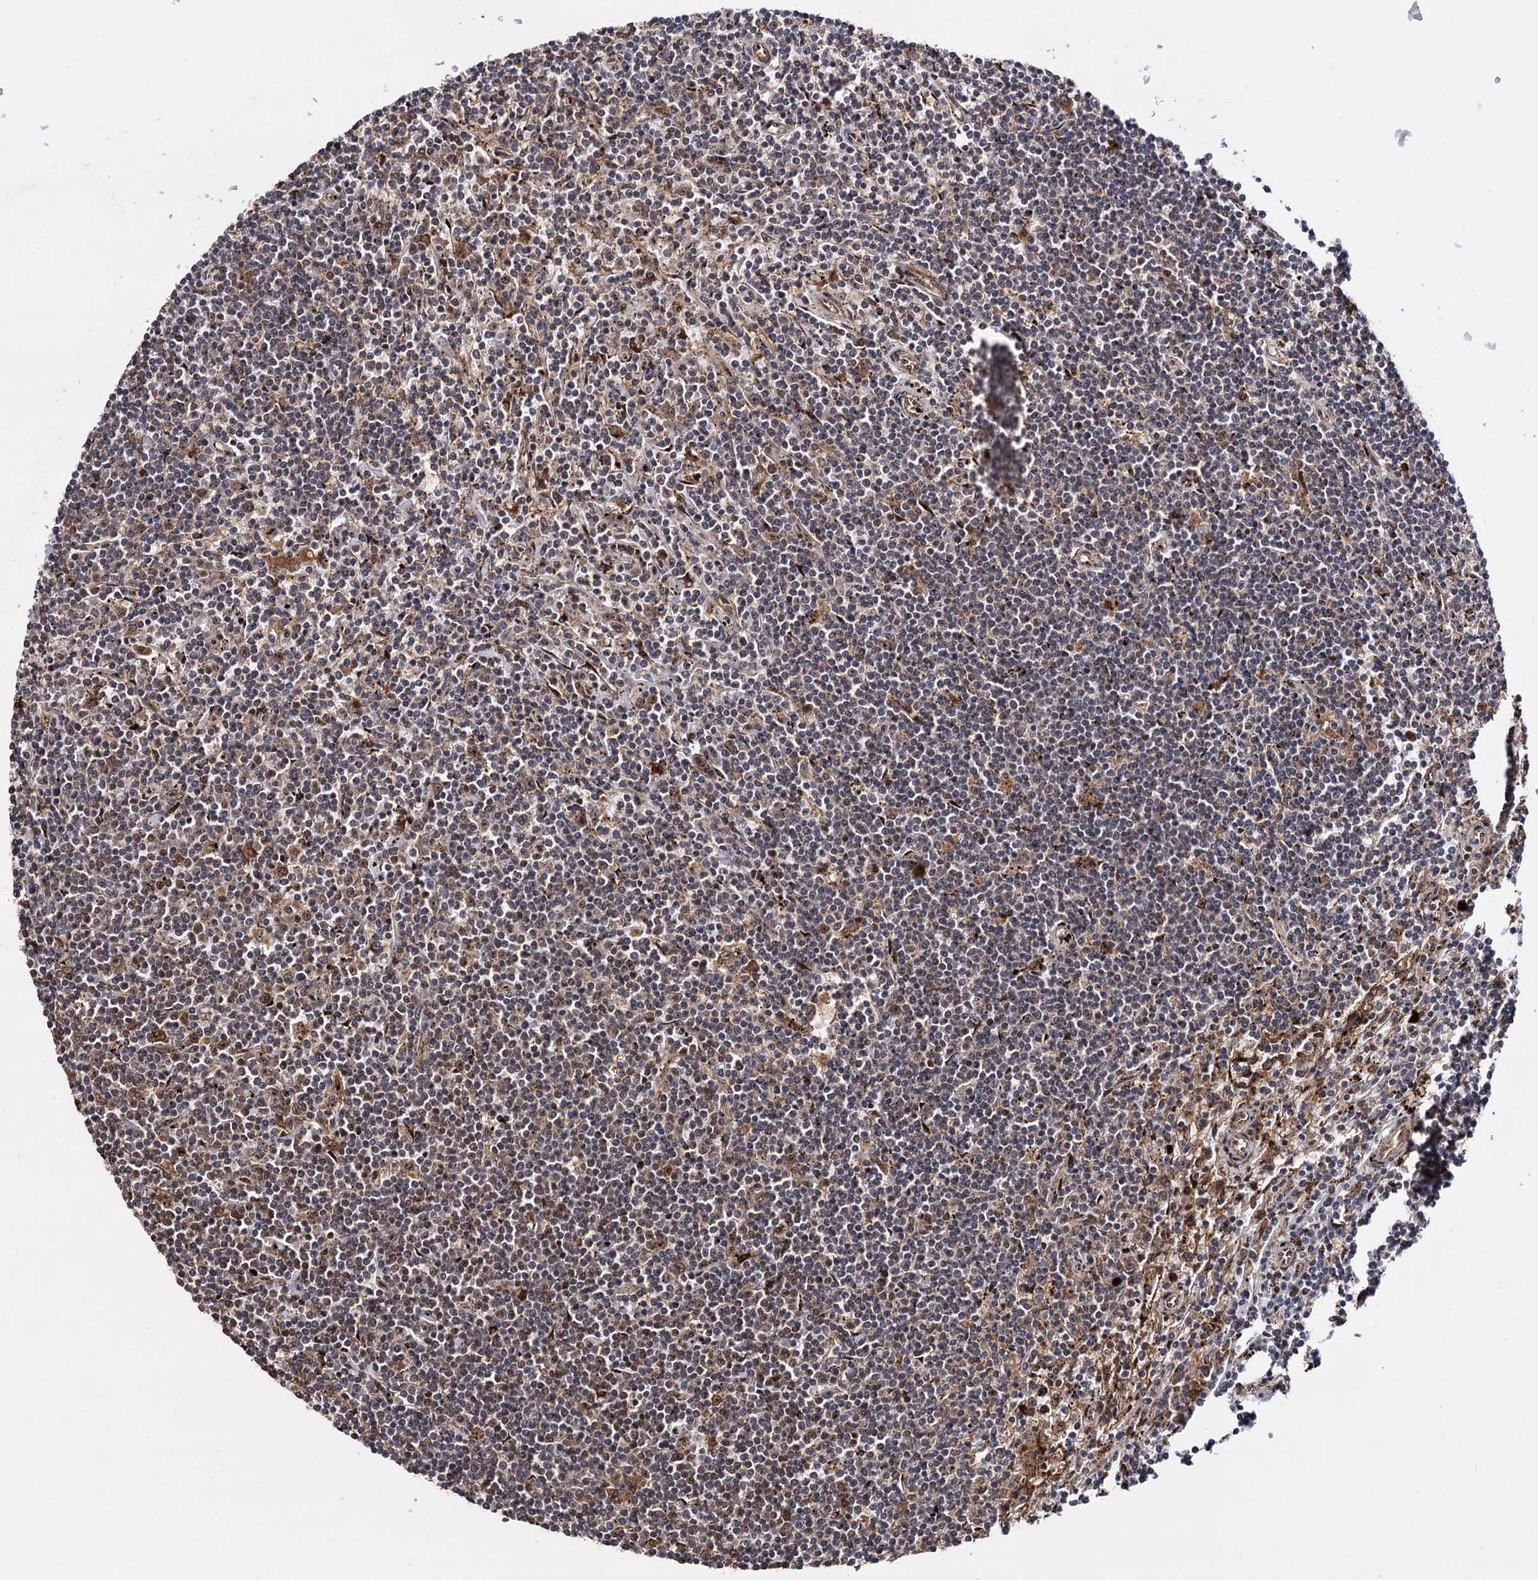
{"staining": {"intensity": "moderate", "quantity": "<25%", "location": "nuclear"}, "tissue": "lymphoma", "cell_type": "Tumor cells", "image_type": "cancer", "snomed": [{"axis": "morphology", "description": "Malignant lymphoma, non-Hodgkin's type, Low grade"}, {"axis": "topography", "description": "Spleen"}], "caption": "Immunohistochemistry (IHC) of malignant lymphoma, non-Hodgkin's type (low-grade) demonstrates low levels of moderate nuclear positivity in approximately <25% of tumor cells.", "gene": "PIGB", "patient": {"sex": "male", "age": 76}}